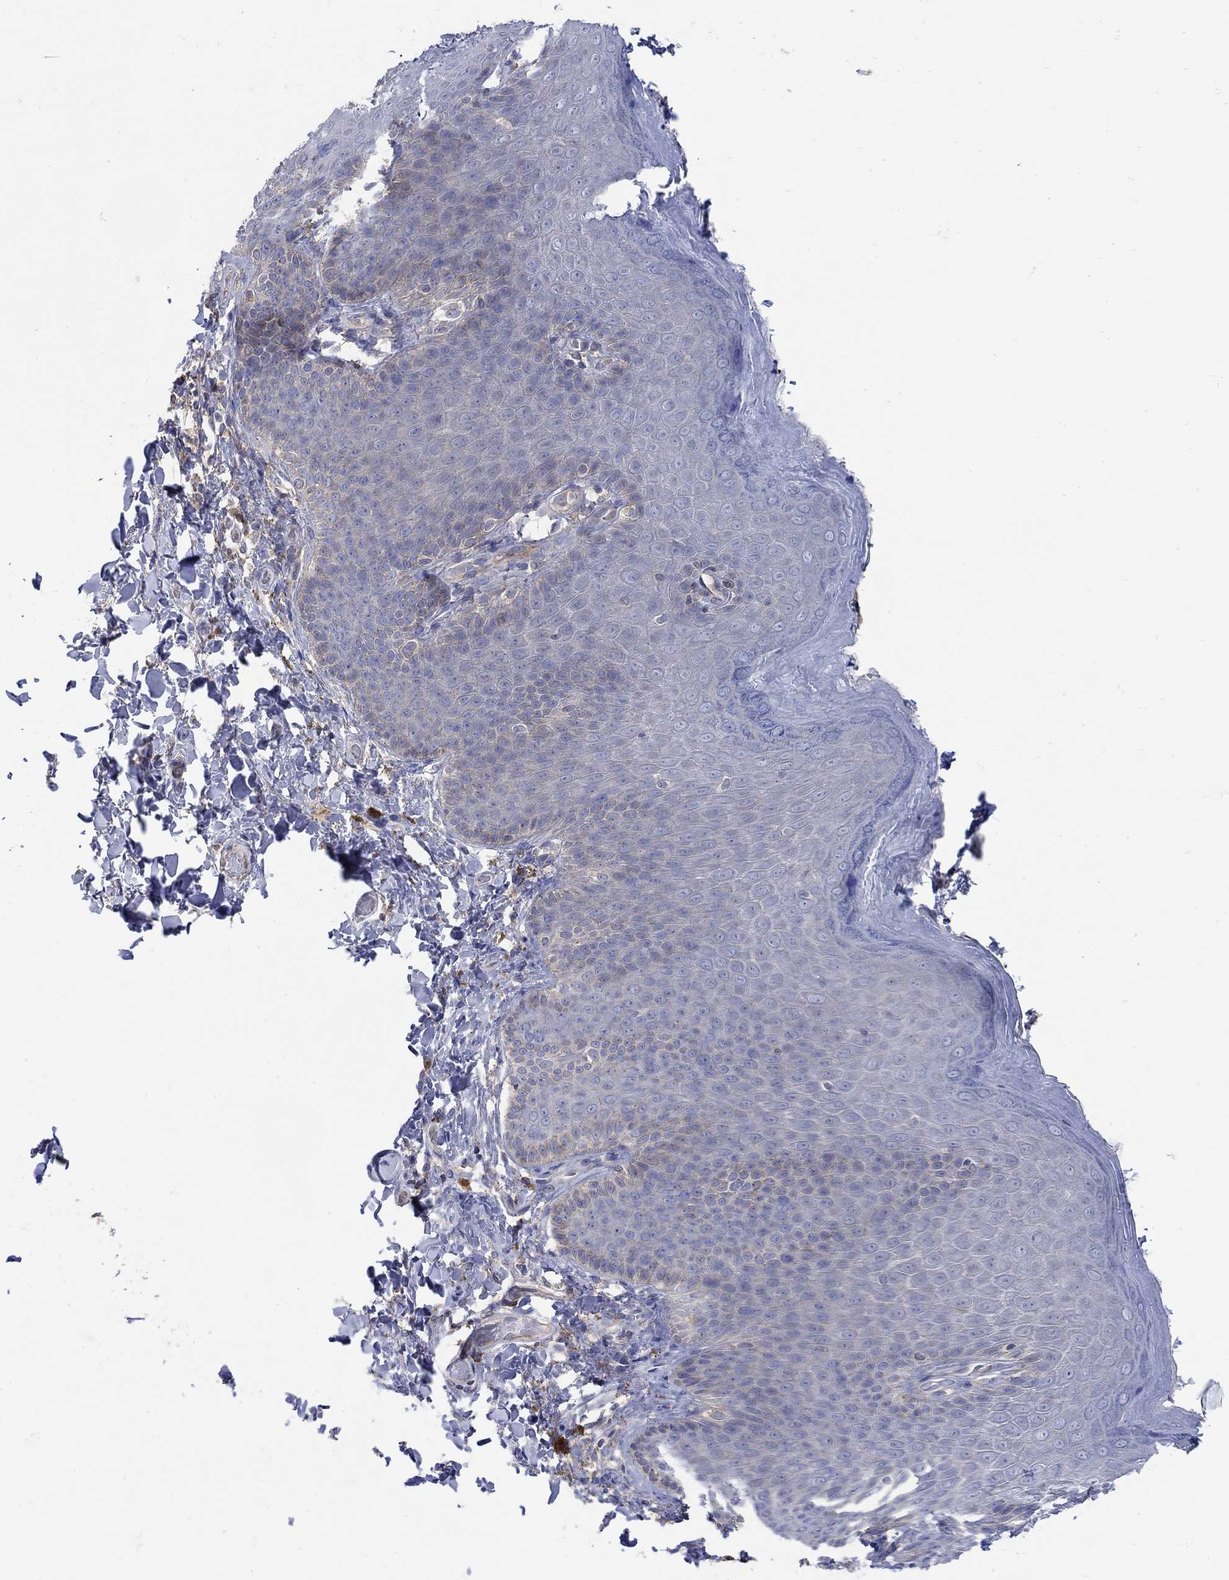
{"staining": {"intensity": "negative", "quantity": "none", "location": "none"}, "tissue": "skin", "cell_type": "Epidermal cells", "image_type": "normal", "snomed": [{"axis": "morphology", "description": "Normal tissue, NOS"}, {"axis": "topography", "description": "Anal"}], "caption": "A high-resolution histopathology image shows IHC staining of benign skin, which exhibits no significant positivity in epidermal cells. The staining was performed using DAB to visualize the protein expression in brown, while the nuclei were stained in blue with hematoxylin (Magnification: 20x).", "gene": "TEKT3", "patient": {"sex": "male", "age": 53}}